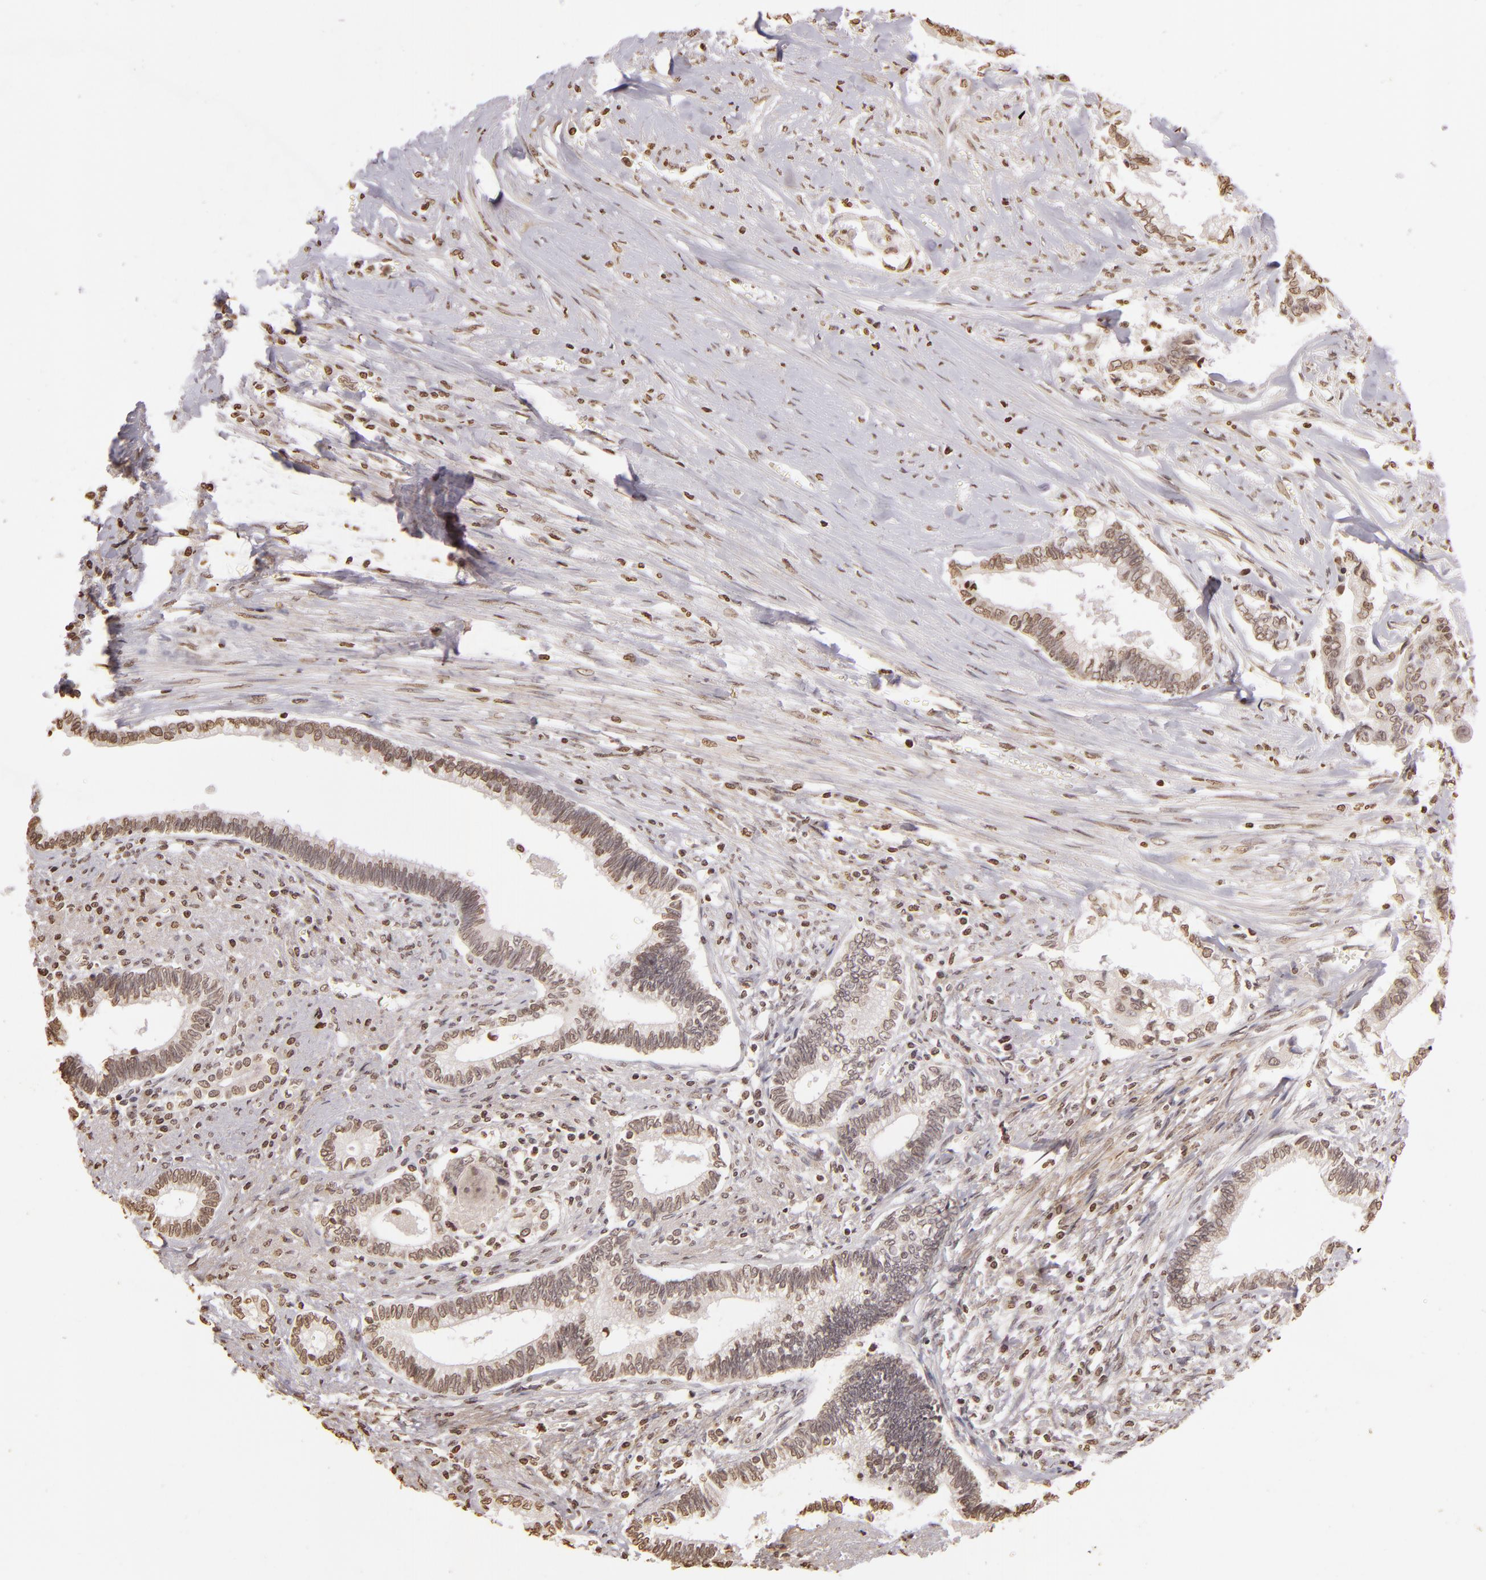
{"staining": {"intensity": "weak", "quantity": ">75%", "location": "nuclear"}, "tissue": "liver cancer", "cell_type": "Tumor cells", "image_type": "cancer", "snomed": [{"axis": "morphology", "description": "Cholangiocarcinoma"}, {"axis": "topography", "description": "Liver"}], "caption": "Immunohistochemistry (IHC) of human liver cholangiocarcinoma exhibits low levels of weak nuclear staining in about >75% of tumor cells. (brown staining indicates protein expression, while blue staining denotes nuclei).", "gene": "THRB", "patient": {"sex": "male", "age": 57}}